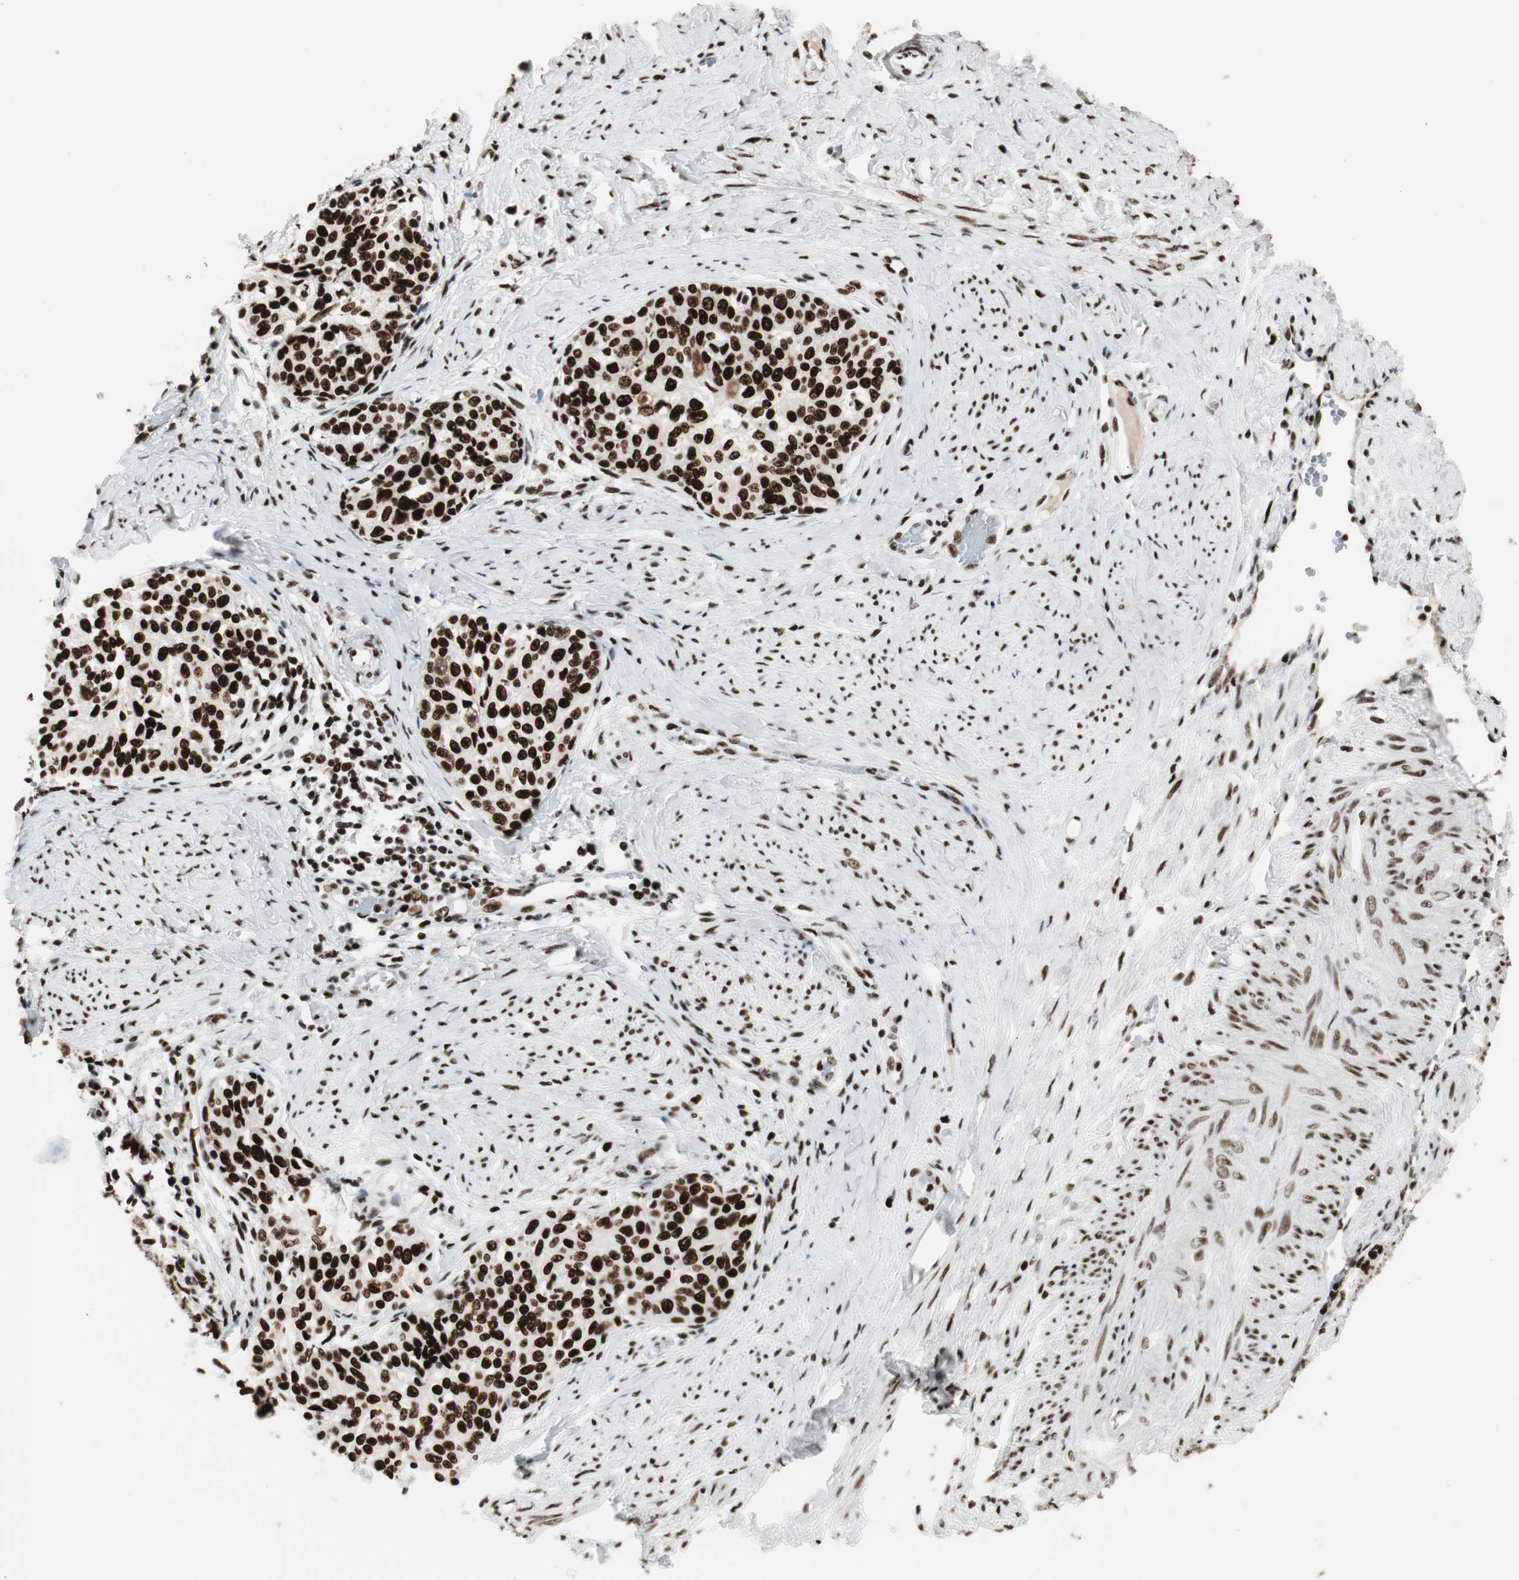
{"staining": {"intensity": "strong", "quantity": ">75%", "location": "nuclear"}, "tissue": "cervical cancer", "cell_type": "Tumor cells", "image_type": "cancer", "snomed": [{"axis": "morphology", "description": "Squamous cell carcinoma, NOS"}, {"axis": "morphology", "description": "Adenocarcinoma, NOS"}, {"axis": "topography", "description": "Cervix"}], "caption": "This photomicrograph exhibits immunohistochemistry (IHC) staining of cervical cancer, with high strong nuclear expression in about >75% of tumor cells.", "gene": "PSME3", "patient": {"sex": "female", "age": 52}}